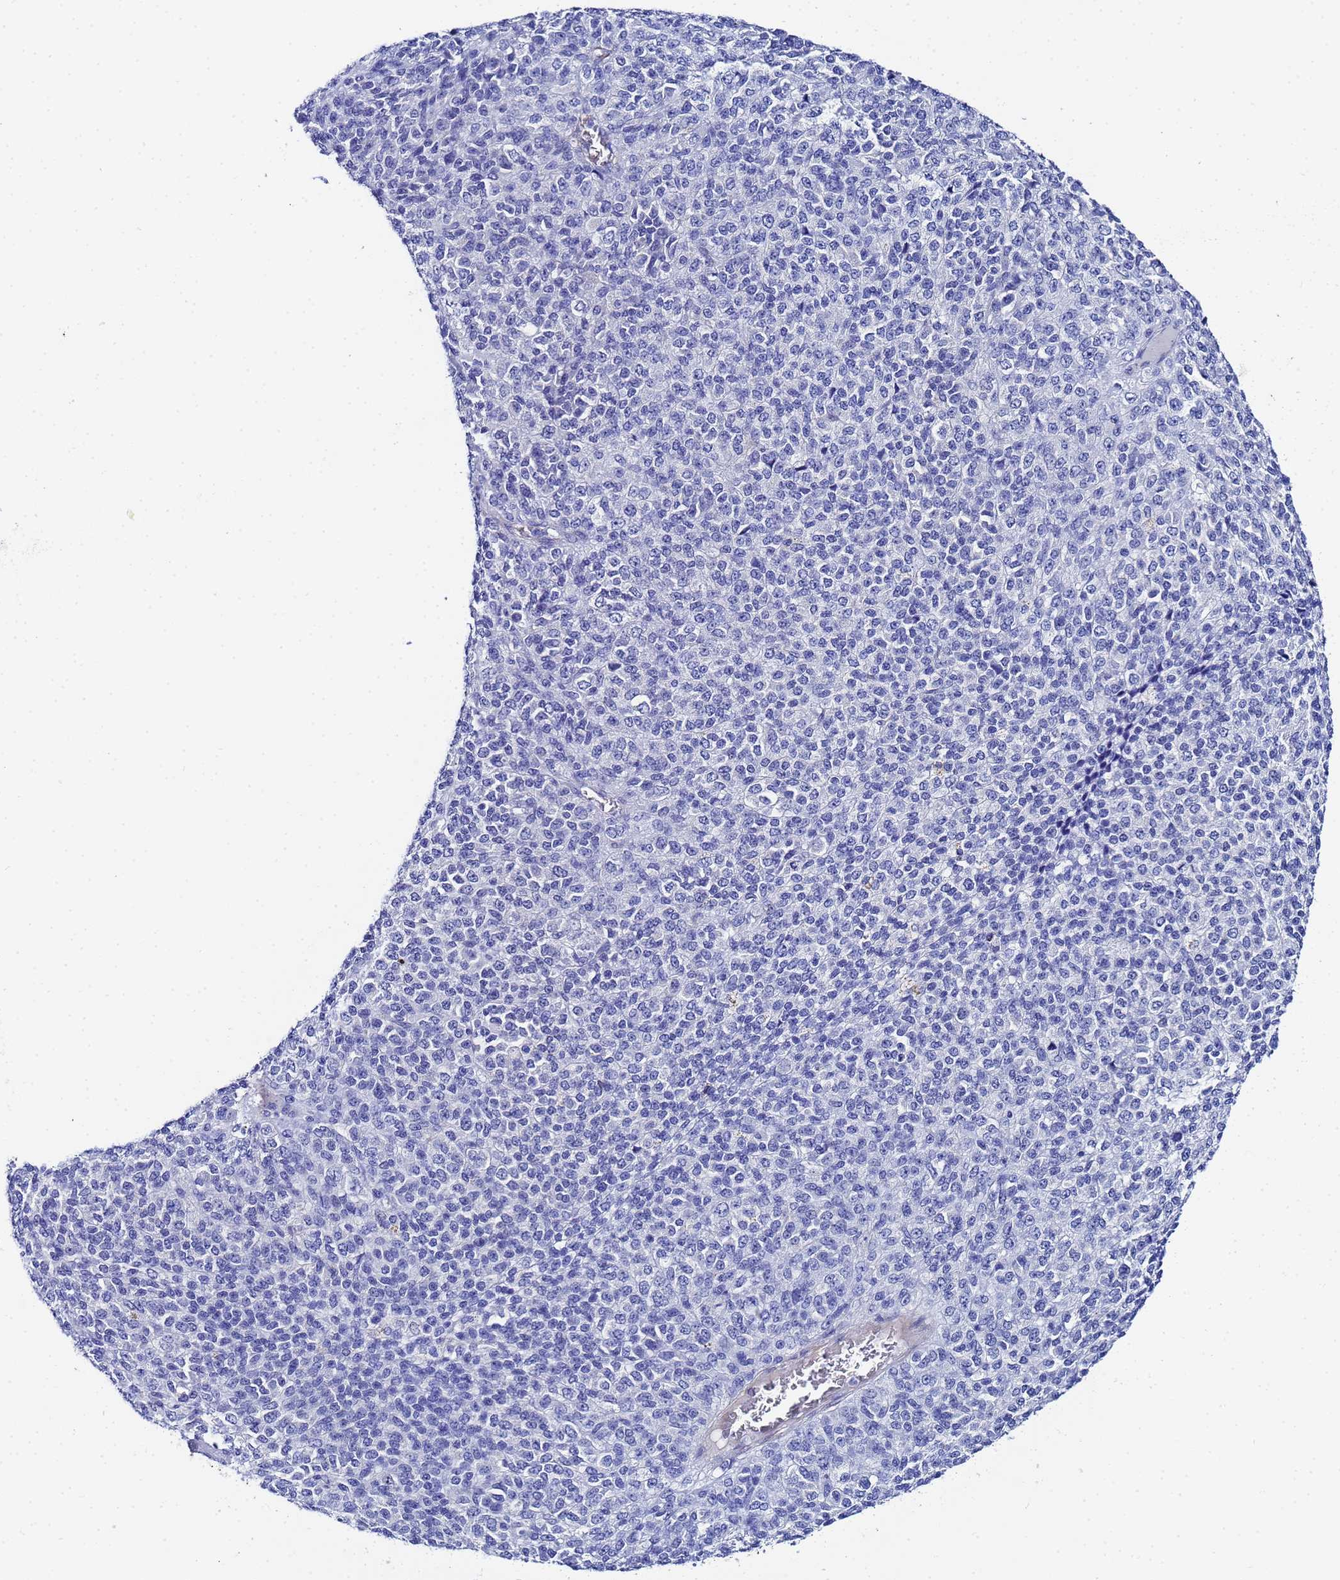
{"staining": {"intensity": "negative", "quantity": "none", "location": "none"}, "tissue": "melanoma", "cell_type": "Tumor cells", "image_type": "cancer", "snomed": [{"axis": "morphology", "description": "Malignant melanoma, Metastatic site"}, {"axis": "topography", "description": "Brain"}], "caption": "The photomicrograph exhibits no staining of tumor cells in malignant melanoma (metastatic site).", "gene": "ZNF26", "patient": {"sex": "female", "age": 56}}